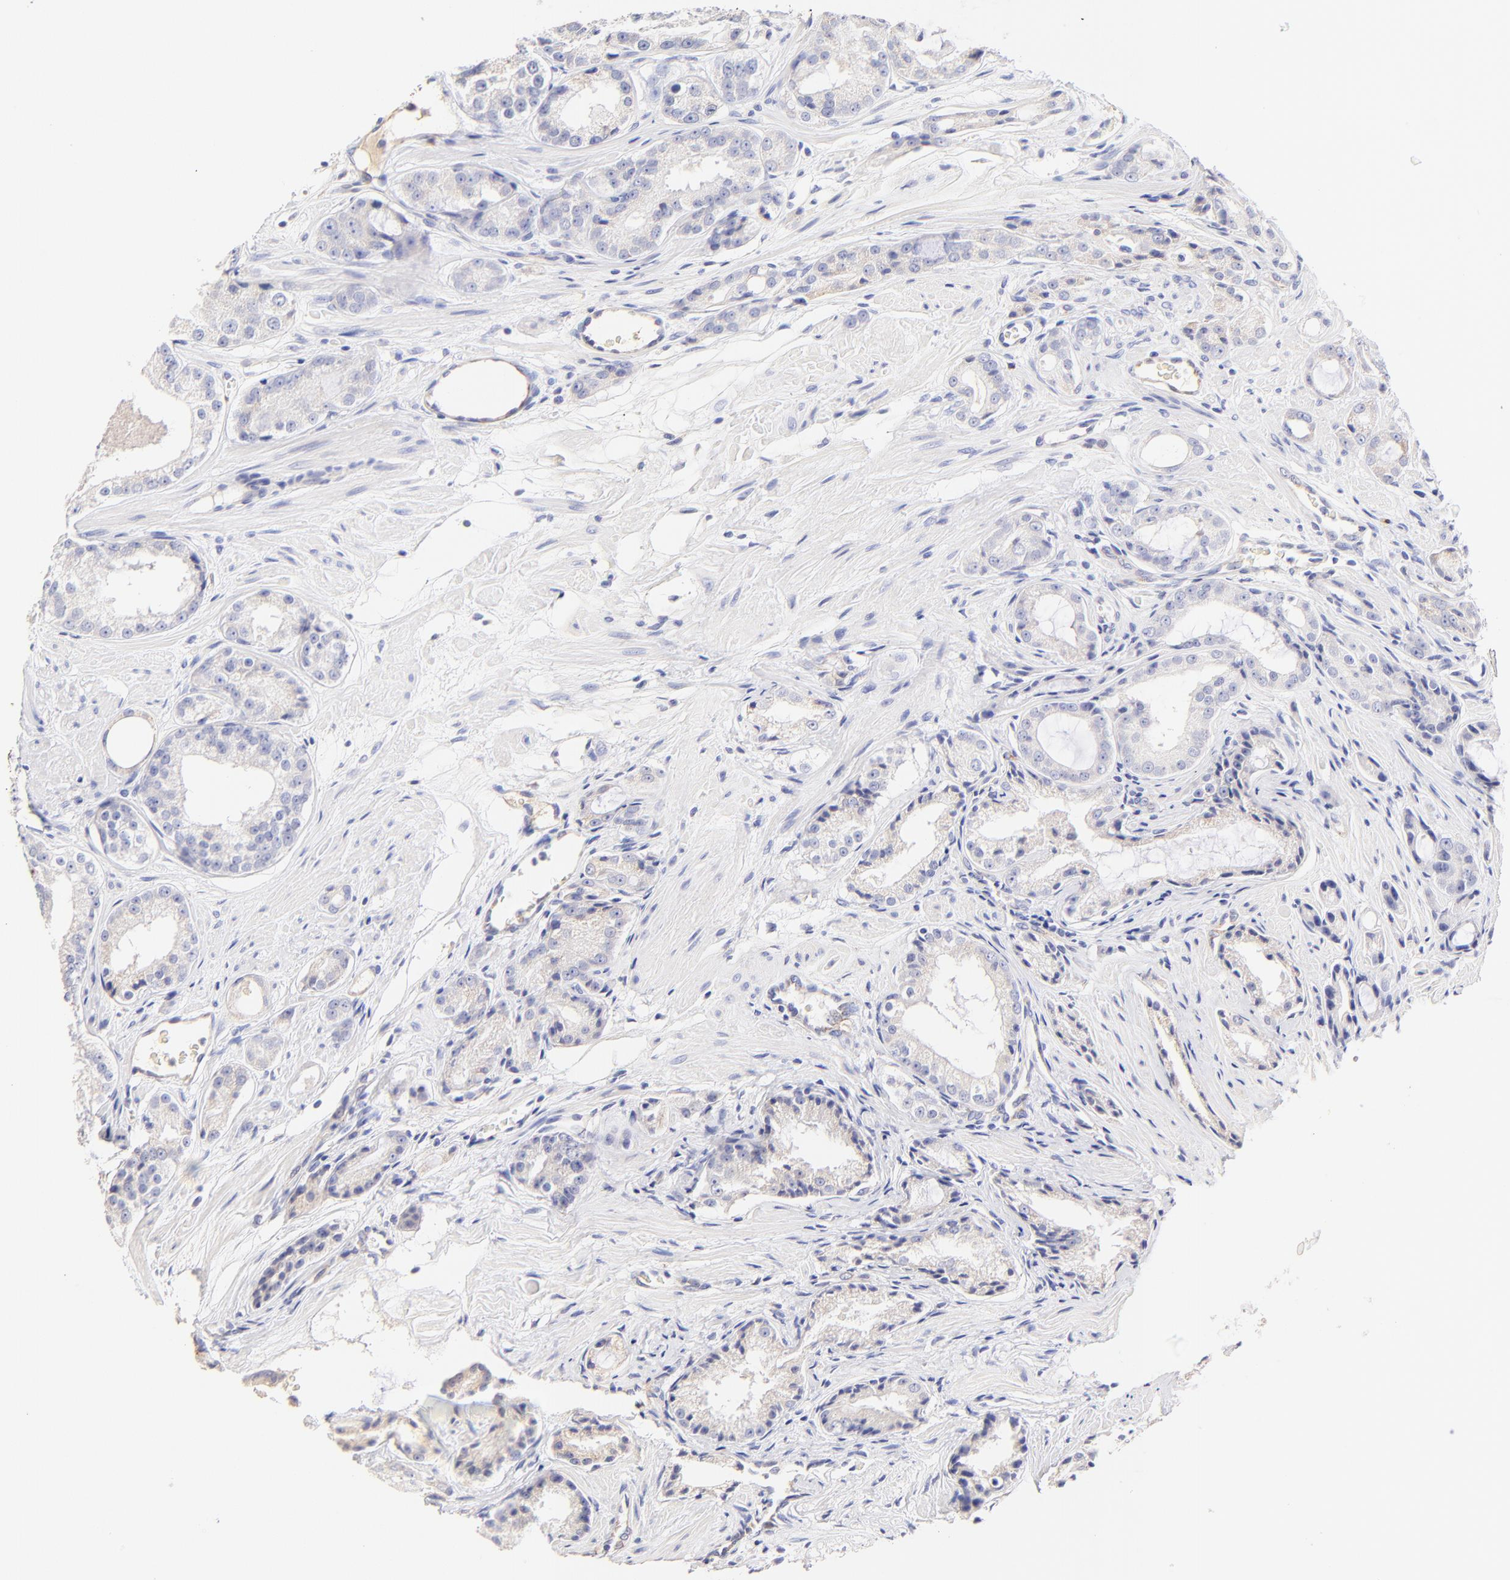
{"staining": {"intensity": "negative", "quantity": "none", "location": "none"}, "tissue": "prostate cancer", "cell_type": "Tumor cells", "image_type": "cancer", "snomed": [{"axis": "morphology", "description": "Adenocarcinoma, Medium grade"}, {"axis": "topography", "description": "Prostate"}], "caption": "This is an immunohistochemistry photomicrograph of human prostate adenocarcinoma (medium-grade). There is no positivity in tumor cells.", "gene": "ASB9", "patient": {"sex": "male", "age": 60}}